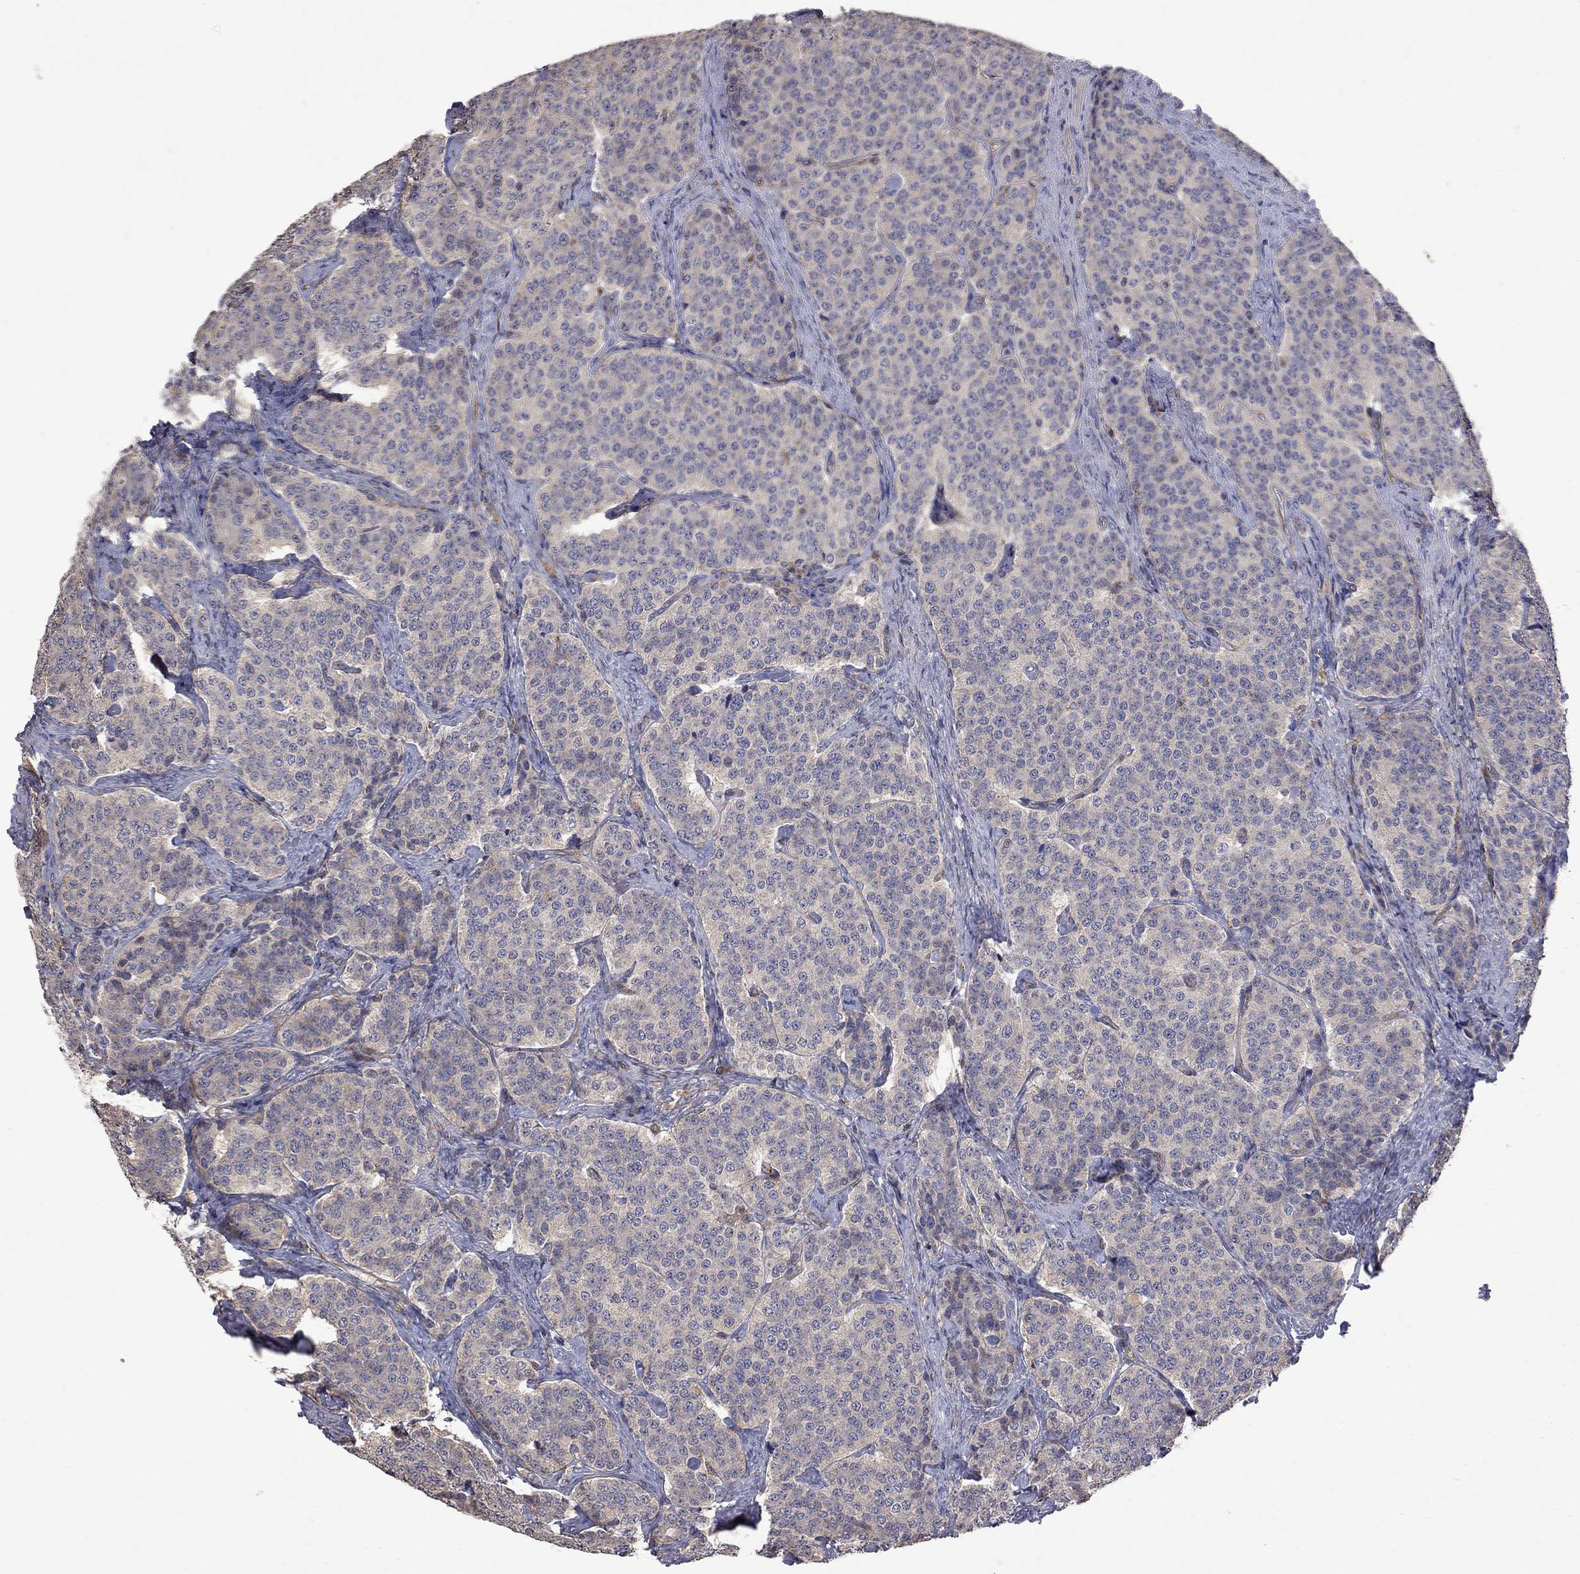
{"staining": {"intensity": "negative", "quantity": "none", "location": "none"}, "tissue": "carcinoid", "cell_type": "Tumor cells", "image_type": "cancer", "snomed": [{"axis": "morphology", "description": "Carcinoid, malignant, NOS"}, {"axis": "topography", "description": "Small intestine"}], "caption": "Immunohistochemistry photomicrograph of carcinoid stained for a protein (brown), which displays no positivity in tumor cells. (Immunohistochemistry (ihc), brightfield microscopy, high magnification).", "gene": "ABI3", "patient": {"sex": "female", "age": 58}}